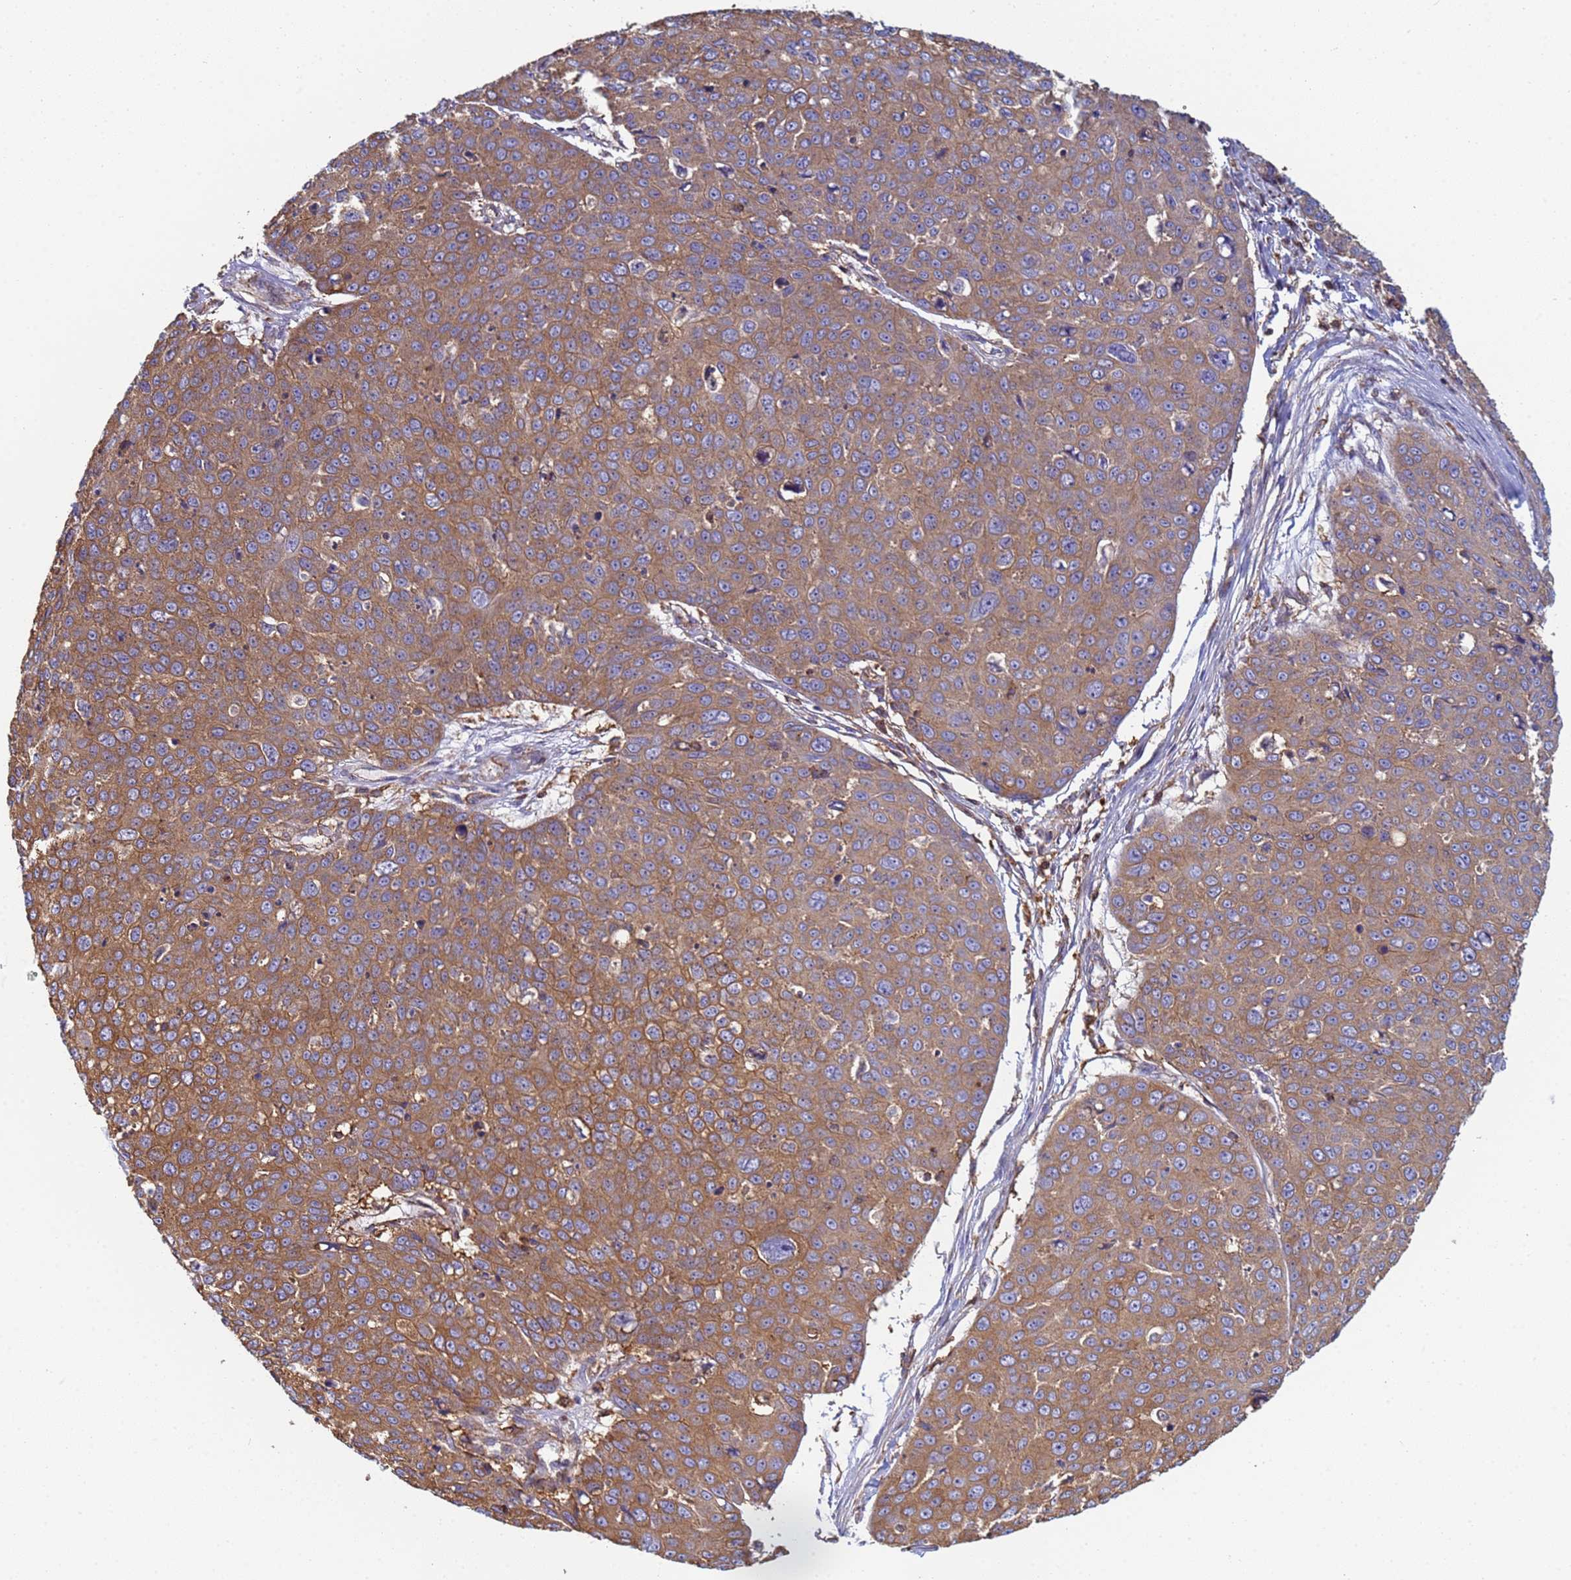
{"staining": {"intensity": "moderate", "quantity": ">75%", "location": "cytoplasmic/membranous"}, "tissue": "skin cancer", "cell_type": "Tumor cells", "image_type": "cancer", "snomed": [{"axis": "morphology", "description": "Squamous cell carcinoma, NOS"}, {"axis": "topography", "description": "Skin"}], "caption": "Immunohistochemistry micrograph of human skin cancer stained for a protein (brown), which shows medium levels of moderate cytoplasmic/membranous staining in about >75% of tumor cells.", "gene": "ZNG1B", "patient": {"sex": "male", "age": 71}}